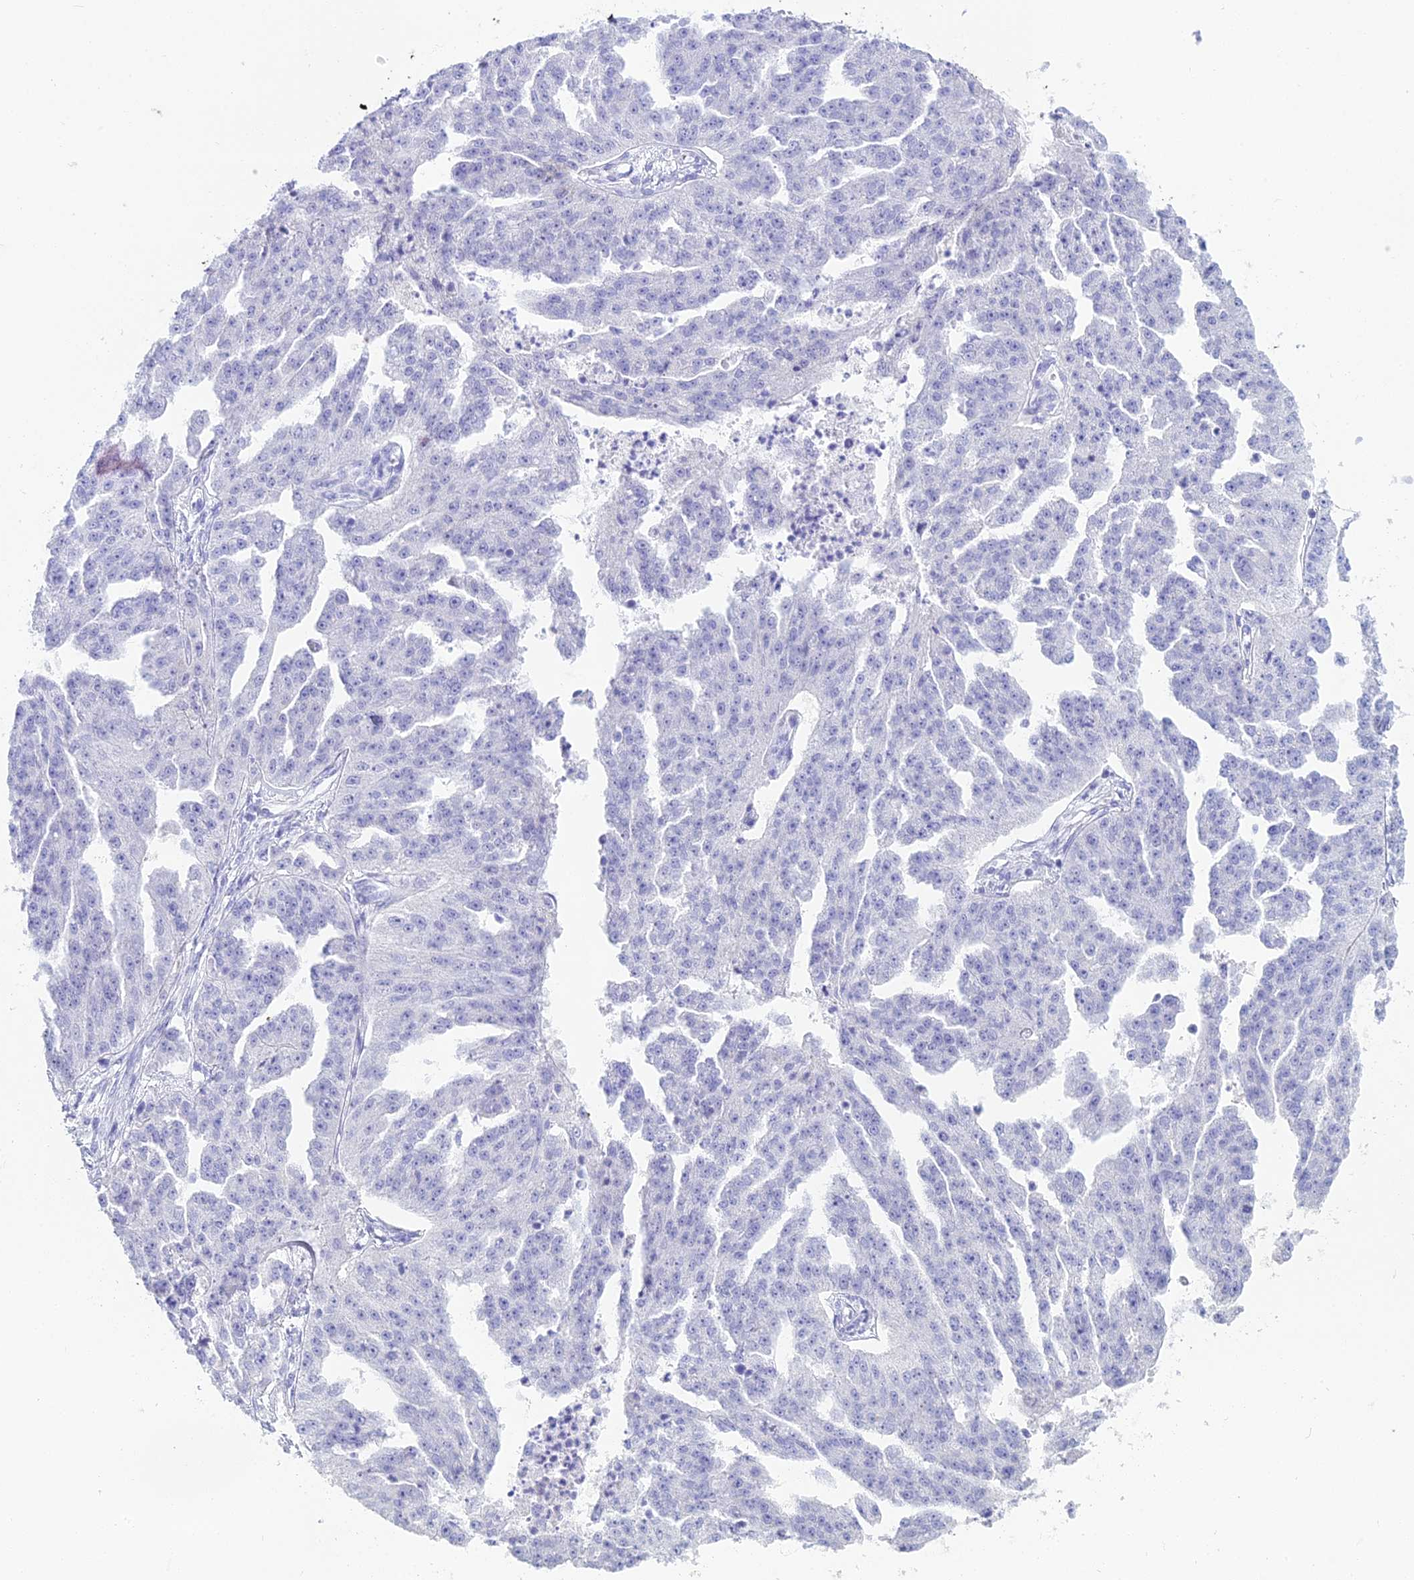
{"staining": {"intensity": "negative", "quantity": "none", "location": "none"}, "tissue": "ovarian cancer", "cell_type": "Tumor cells", "image_type": "cancer", "snomed": [{"axis": "morphology", "description": "Cystadenocarcinoma, serous, NOS"}, {"axis": "topography", "description": "Ovary"}], "caption": "Immunohistochemistry (IHC) of ovarian serous cystadenocarcinoma reveals no positivity in tumor cells.", "gene": "CGB2", "patient": {"sex": "female", "age": 58}}